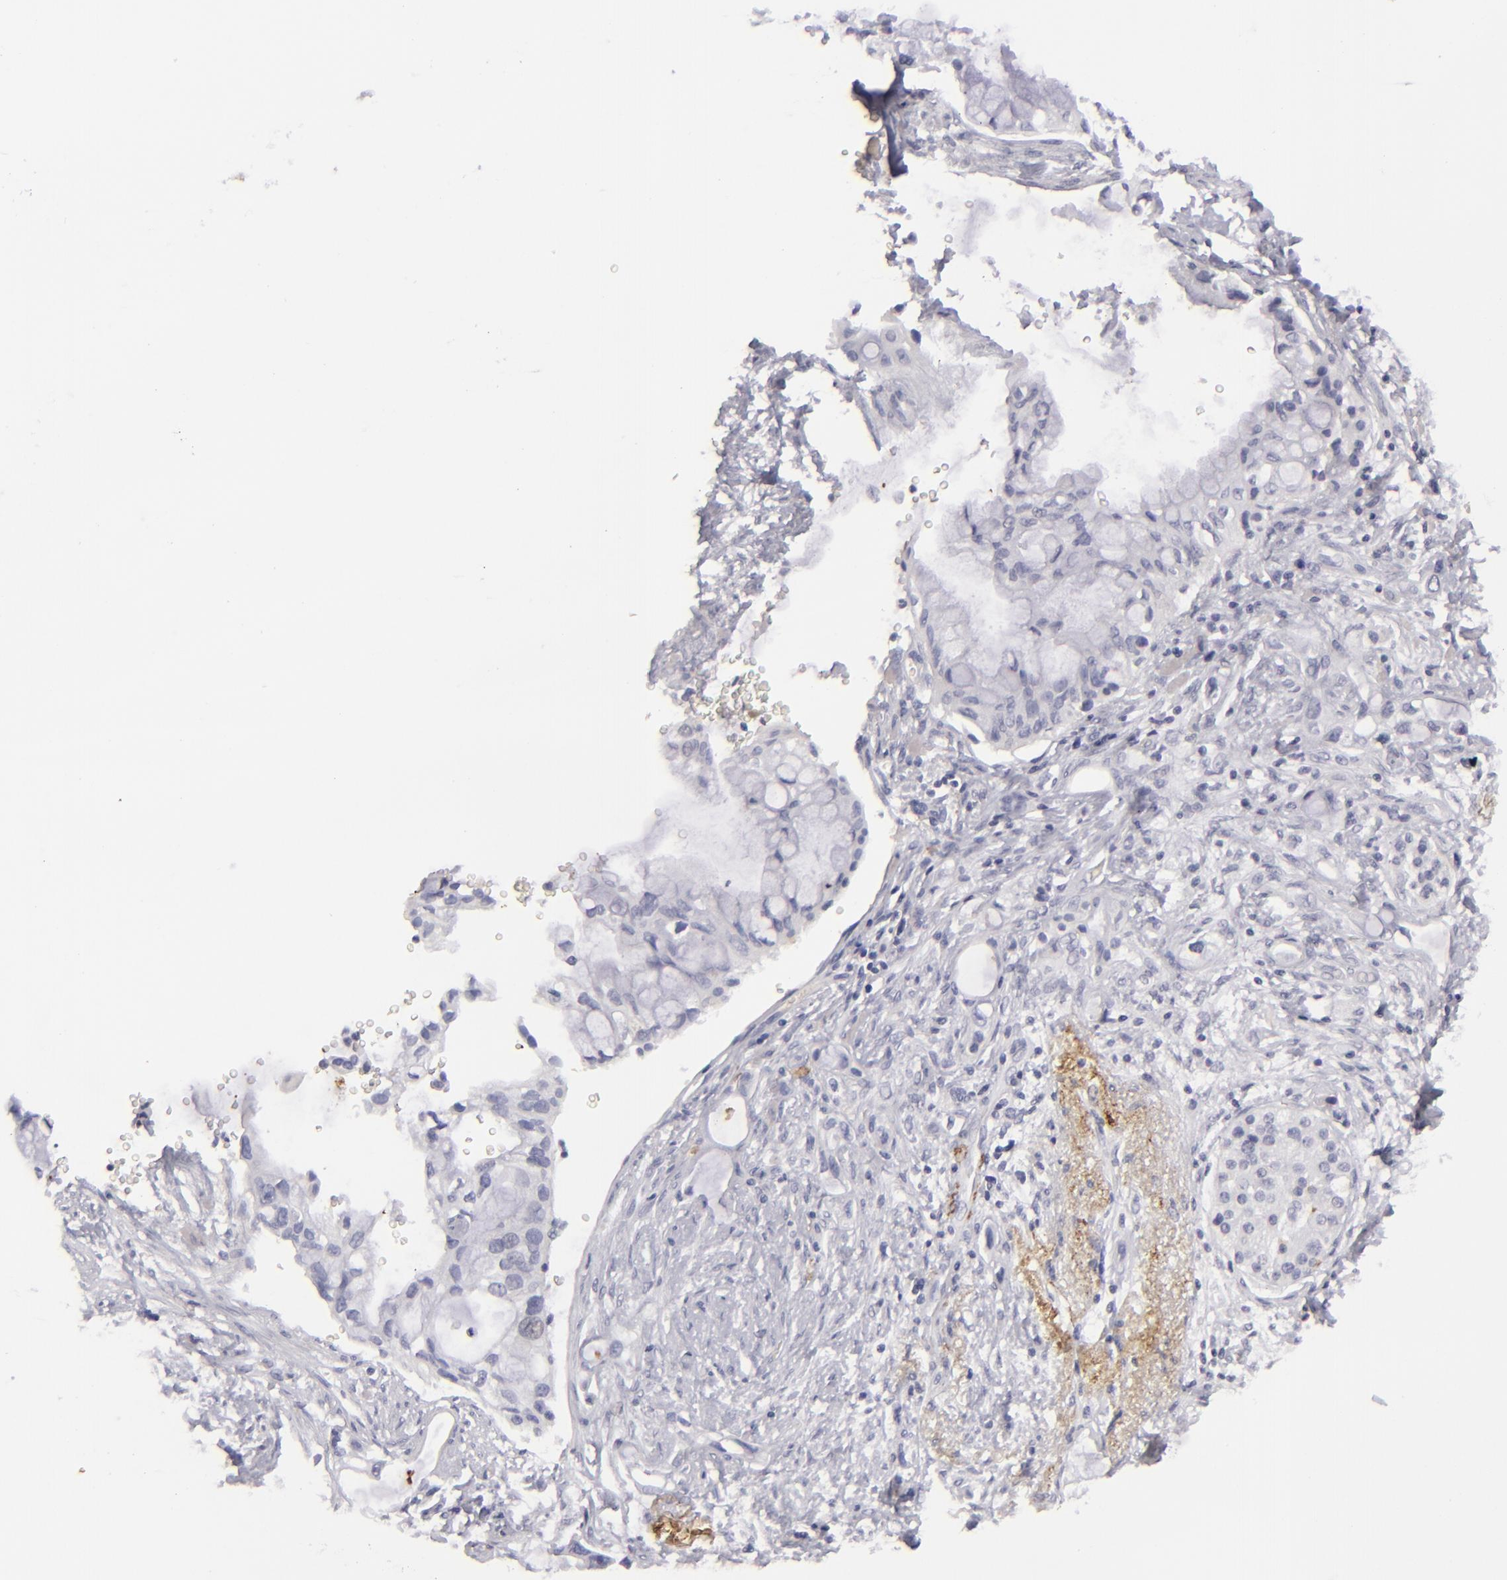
{"staining": {"intensity": "negative", "quantity": "none", "location": "none"}, "tissue": "pancreatic cancer", "cell_type": "Tumor cells", "image_type": "cancer", "snomed": [{"axis": "morphology", "description": "Adenocarcinoma, NOS"}, {"axis": "topography", "description": "Pancreas"}], "caption": "Histopathology image shows no significant protein positivity in tumor cells of pancreatic cancer.", "gene": "C9", "patient": {"sex": "female", "age": 70}}